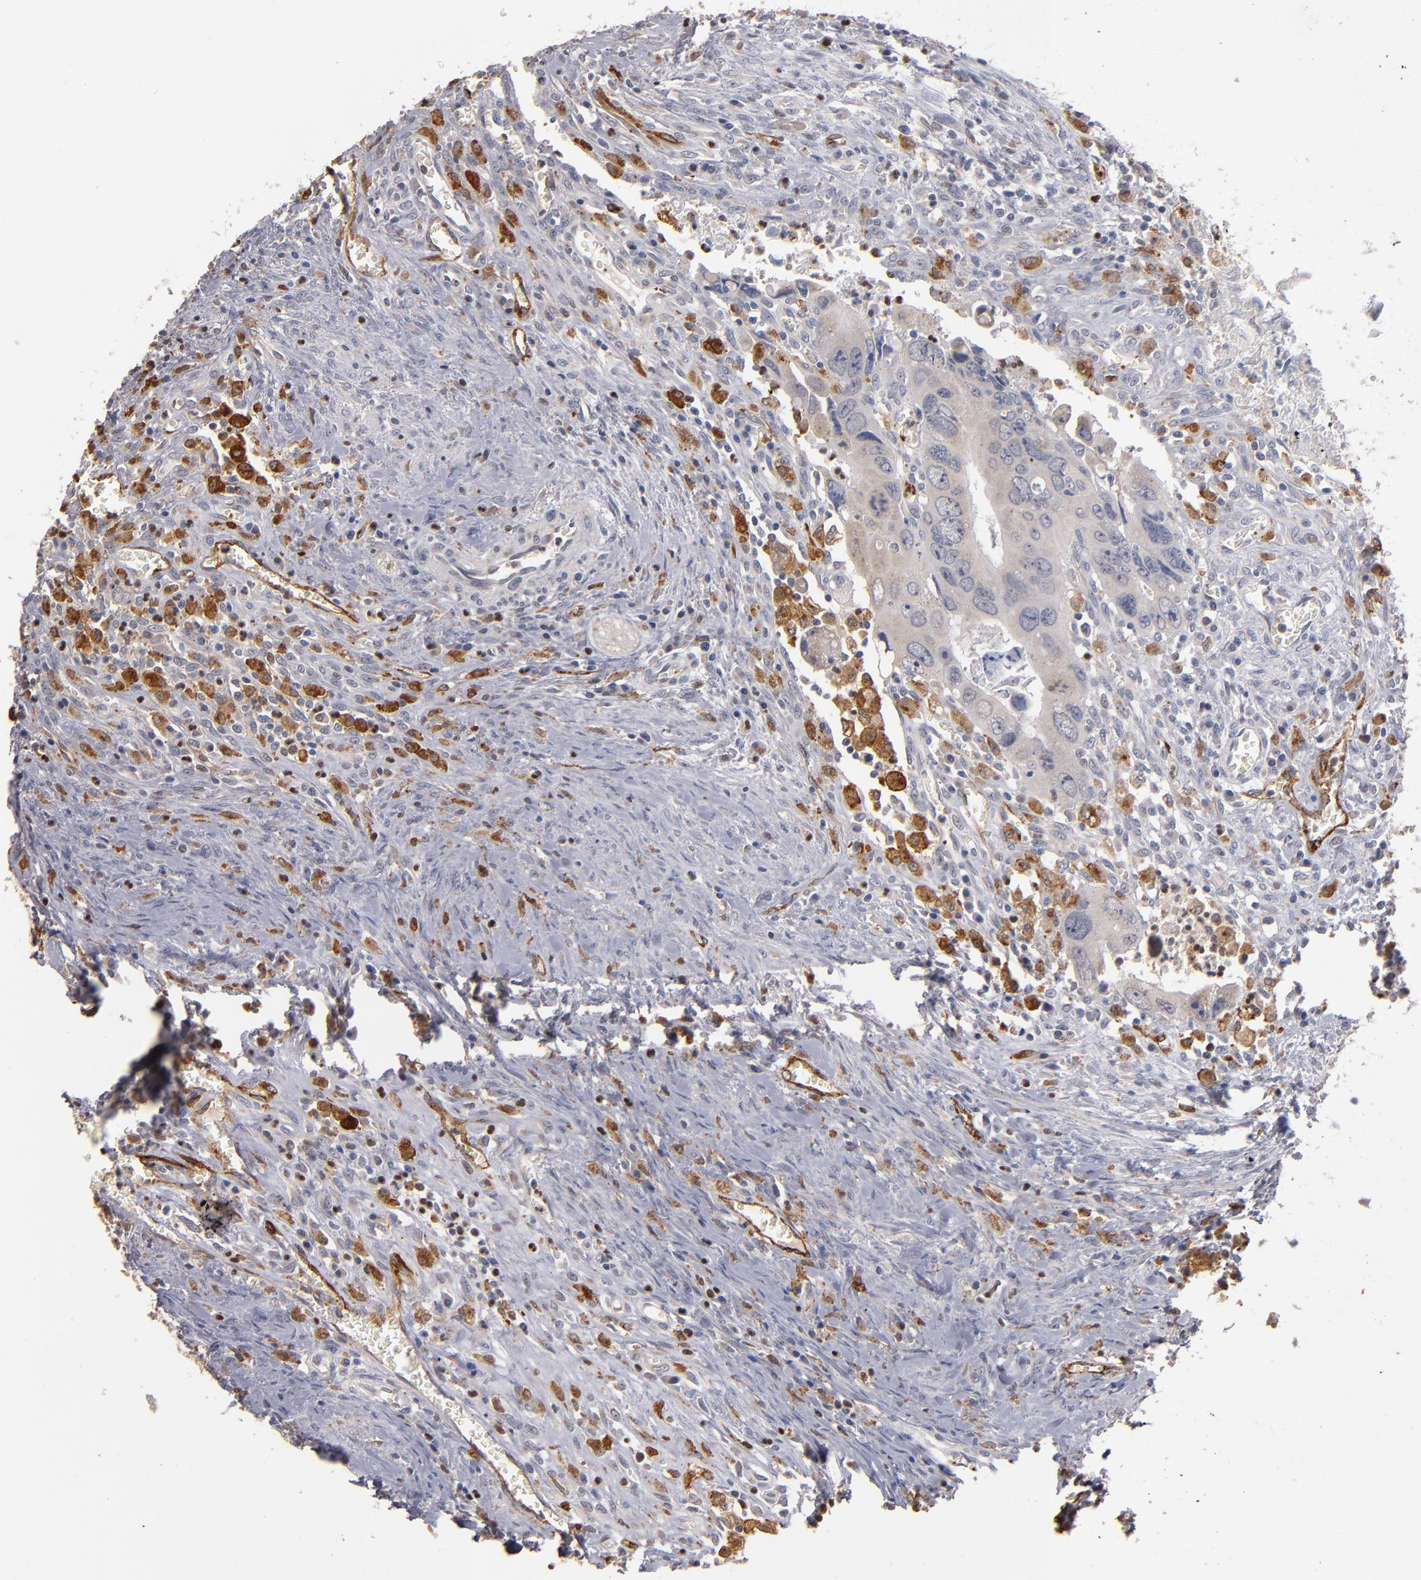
{"staining": {"intensity": "moderate", "quantity": "<25%", "location": "cytoplasmic/membranous"}, "tissue": "colorectal cancer", "cell_type": "Tumor cells", "image_type": "cancer", "snomed": [{"axis": "morphology", "description": "Adenocarcinoma, NOS"}, {"axis": "topography", "description": "Rectum"}], "caption": "Immunohistochemical staining of colorectal cancer (adenocarcinoma) demonstrates moderate cytoplasmic/membranous protein positivity in about <25% of tumor cells. The protein of interest is shown in brown color, while the nuclei are stained blue.", "gene": "SELP", "patient": {"sex": "male", "age": 70}}